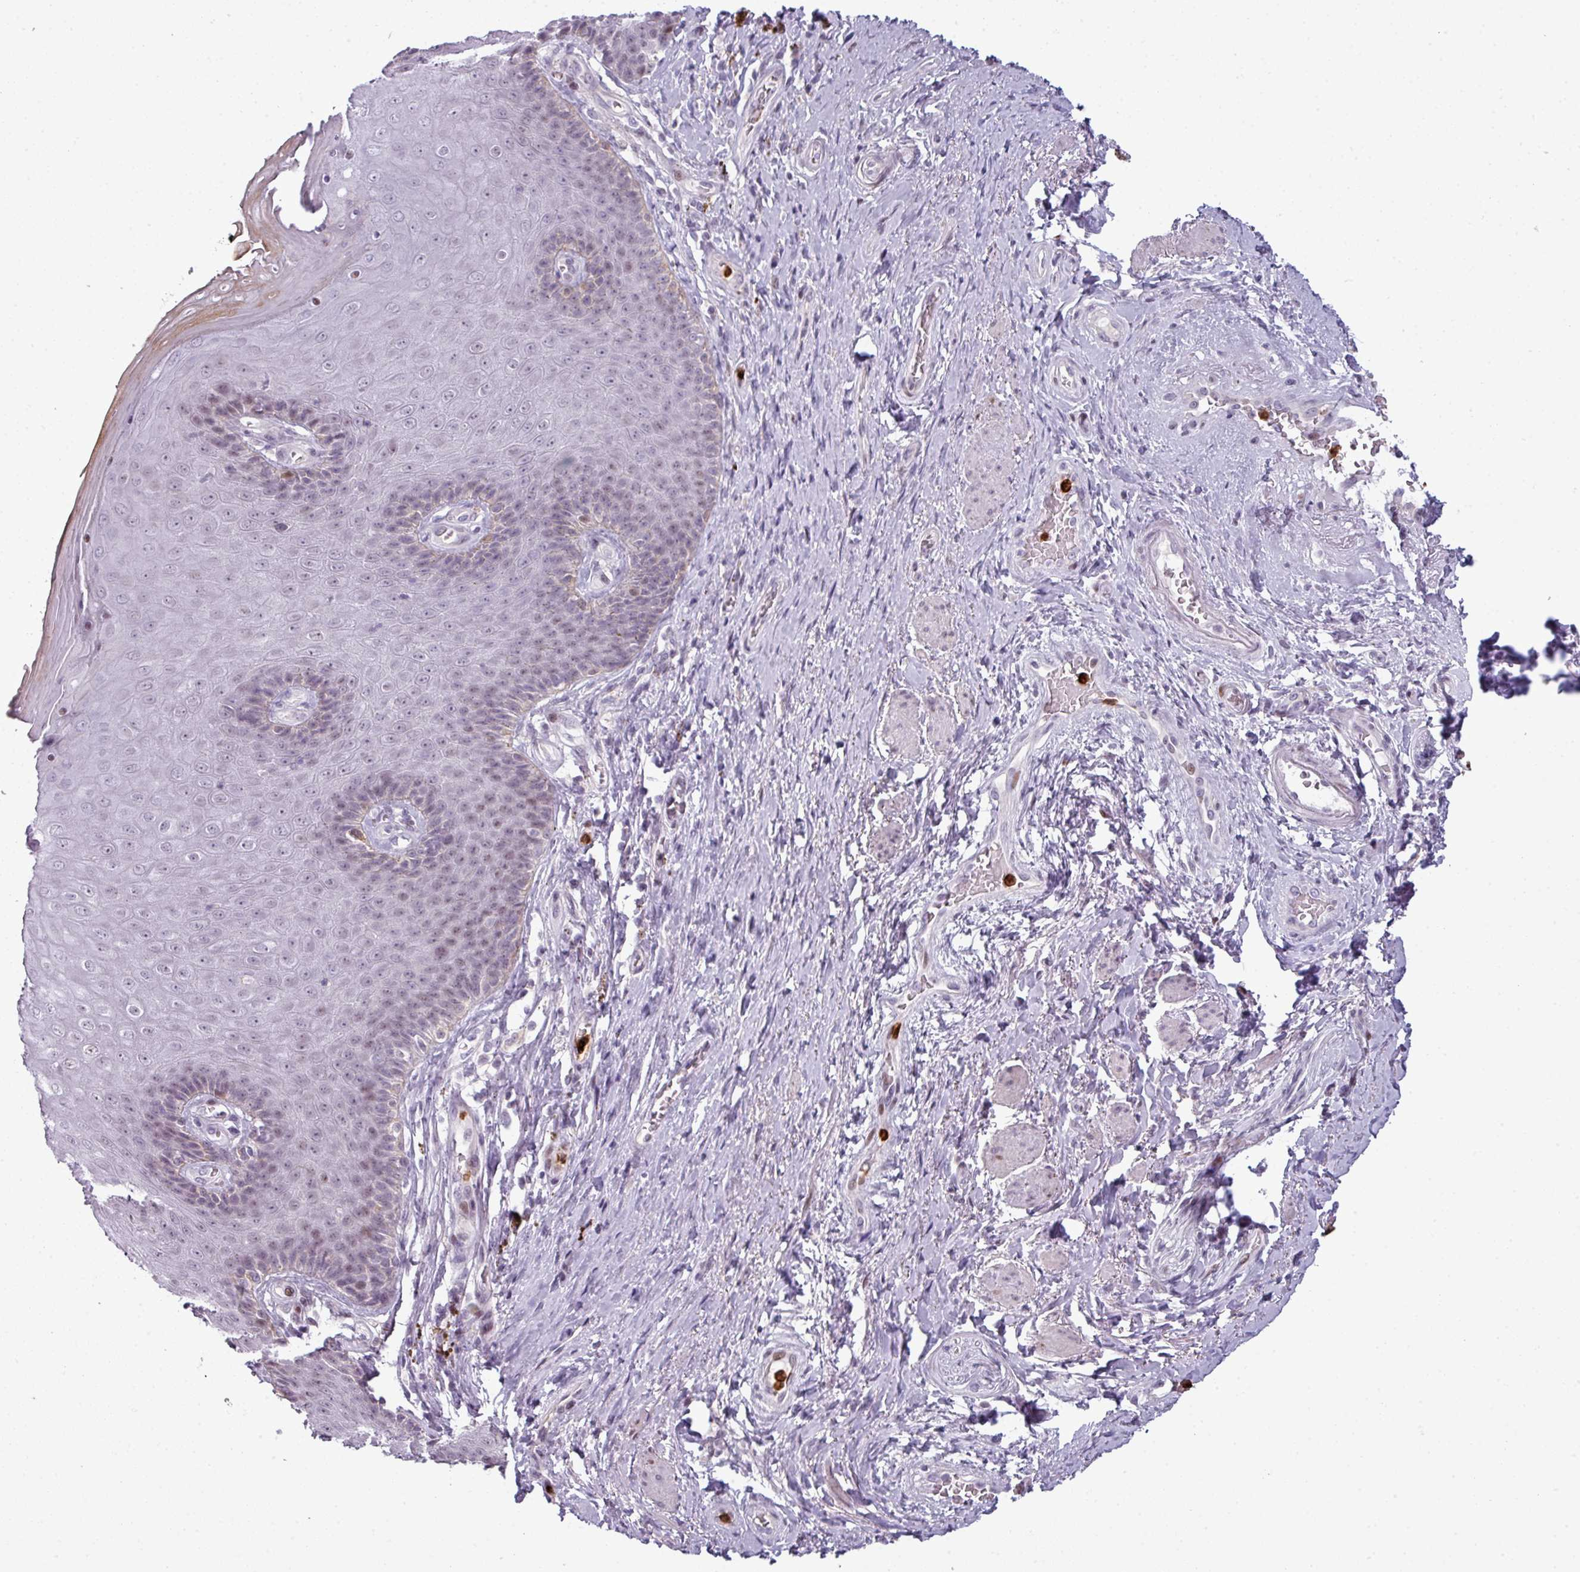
{"staining": {"intensity": "moderate", "quantity": "<25%", "location": "nuclear"}, "tissue": "skin", "cell_type": "Epidermal cells", "image_type": "normal", "snomed": [{"axis": "morphology", "description": "Normal tissue, NOS"}, {"axis": "topography", "description": "Anal"}, {"axis": "topography", "description": "Peripheral nerve tissue"}], "caption": "Skin stained with a brown dye demonstrates moderate nuclear positive positivity in about <25% of epidermal cells.", "gene": "TMEFF1", "patient": {"sex": "male", "age": 53}}